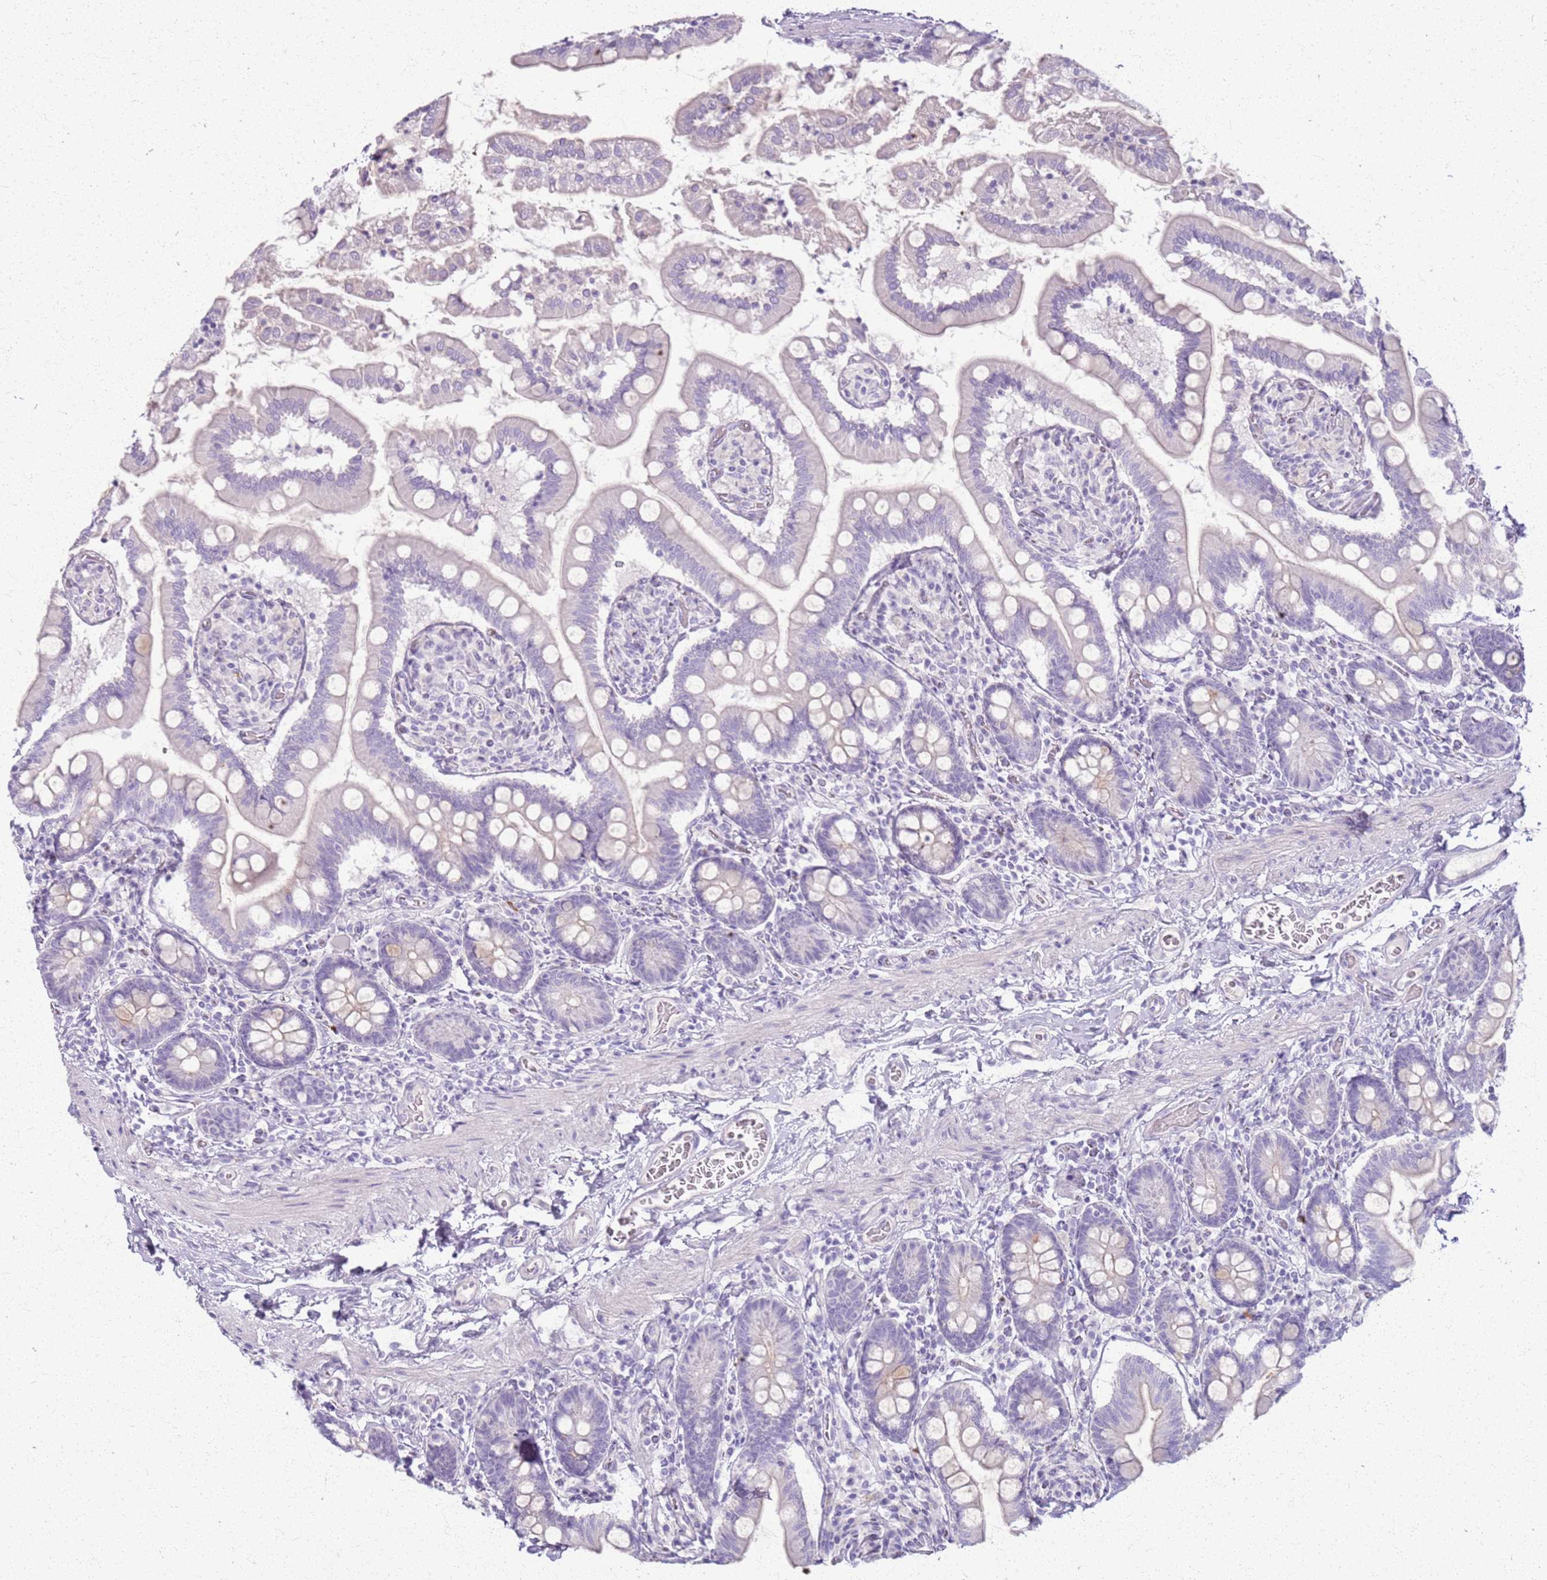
{"staining": {"intensity": "negative", "quantity": "none", "location": "none"}, "tissue": "small intestine", "cell_type": "Glandular cells", "image_type": "normal", "snomed": [{"axis": "morphology", "description": "Normal tissue, NOS"}, {"axis": "topography", "description": "Small intestine"}], "caption": "This photomicrograph is of normal small intestine stained with immunohistochemistry to label a protein in brown with the nuclei are counter-stained blue. There is no expression in glandular cells.", "gene": "CSRP3", "patient": {"sex": "female", "age": 64}}